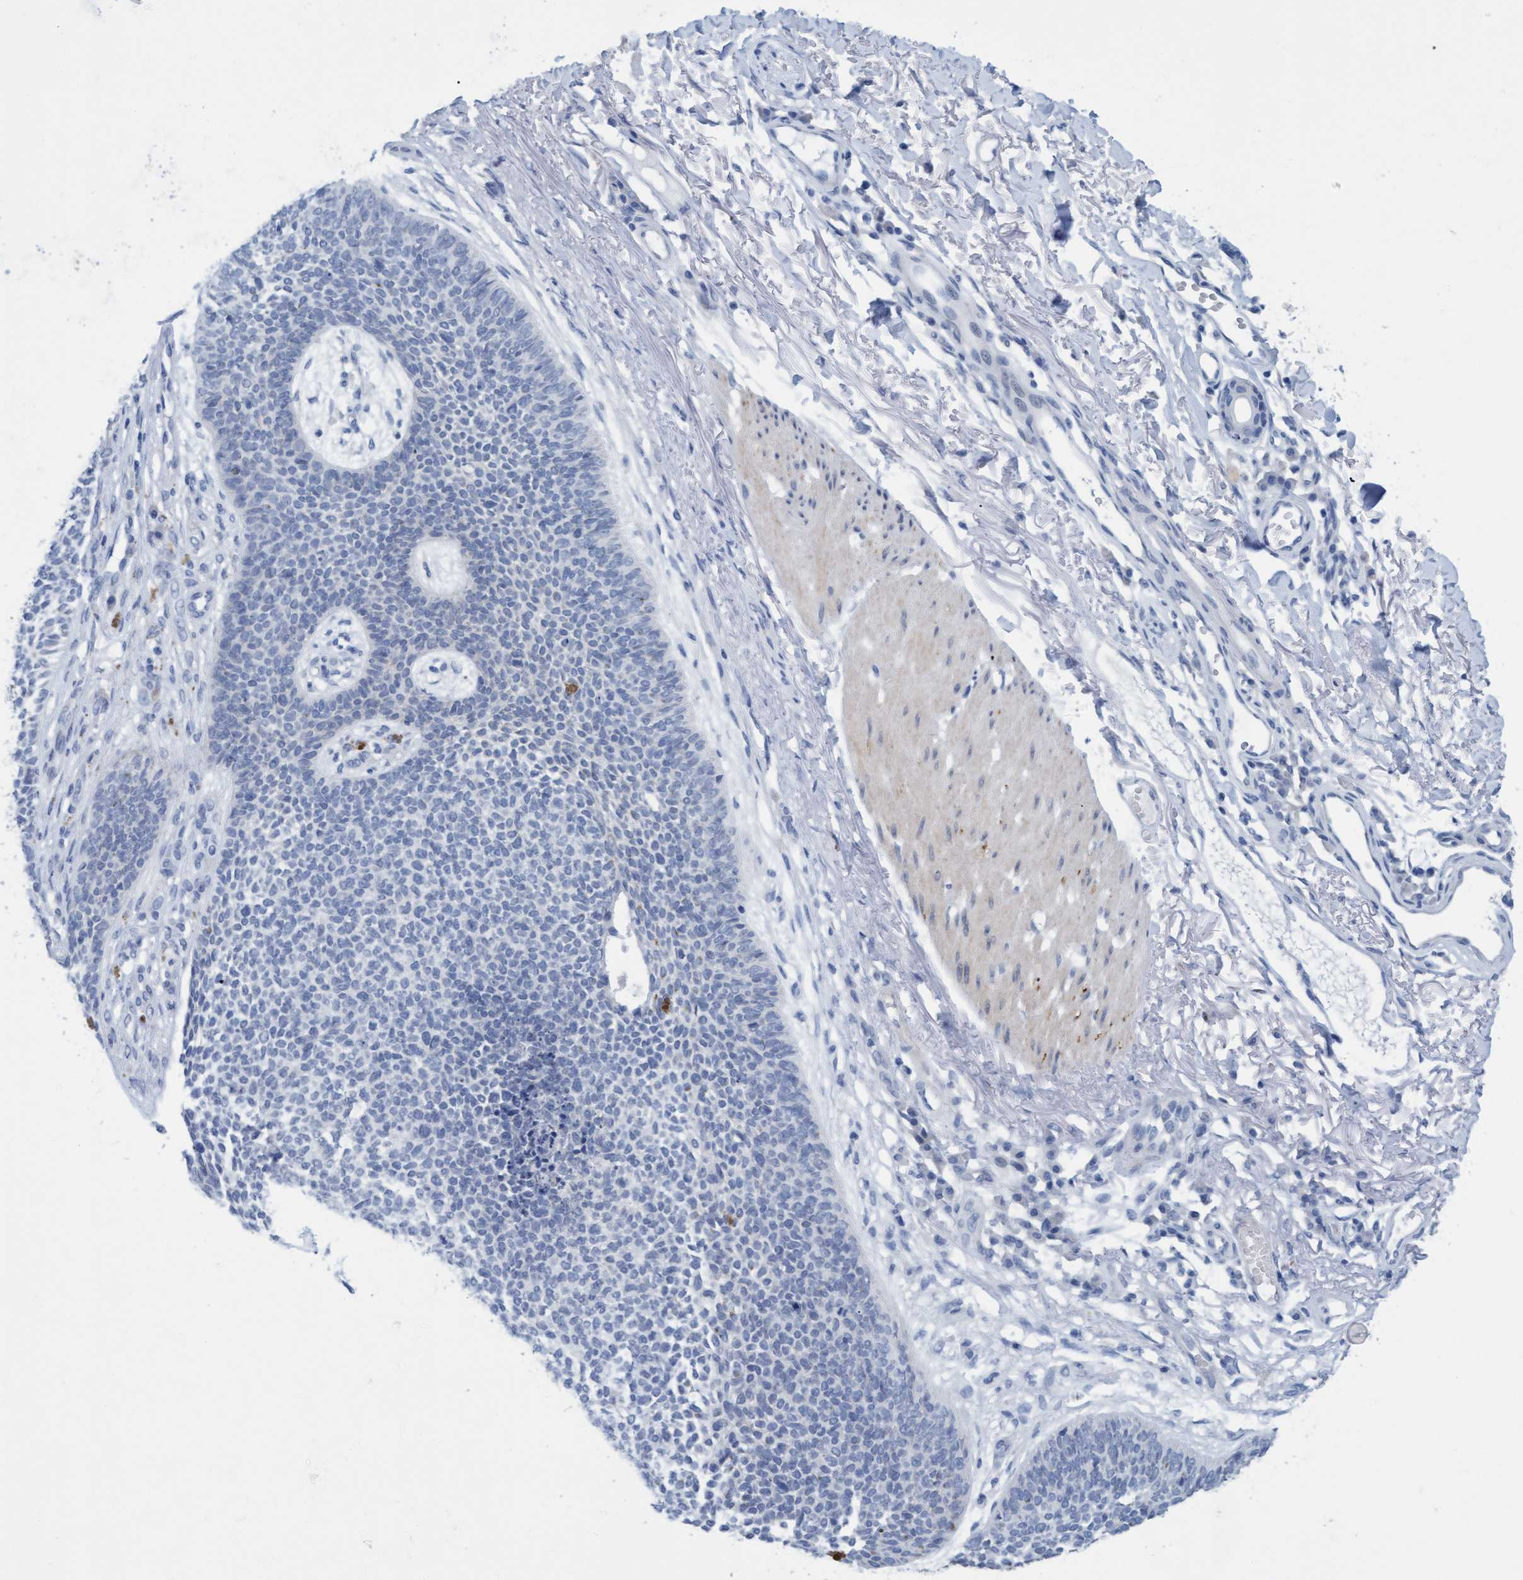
{"staining": {"intensity": "negative", "quantity": "none", "location": "none"}, "tissue": "skin cancer", "cell_type": "Tumor cells", "image_type": "cancer", "snomed": [{"axis": "morphology", "description": "Basal cell carcinoma"}, {"axis": "topography", "description": "Skin"}], "caption": "Immunohistochemical staining of basal cell carcinoma (skin) reveals no significant expression in tumor cells. Nuclei are stained in blue.", "gene": "SSTR3", "patient": {"sex": "female", "age": 84}}